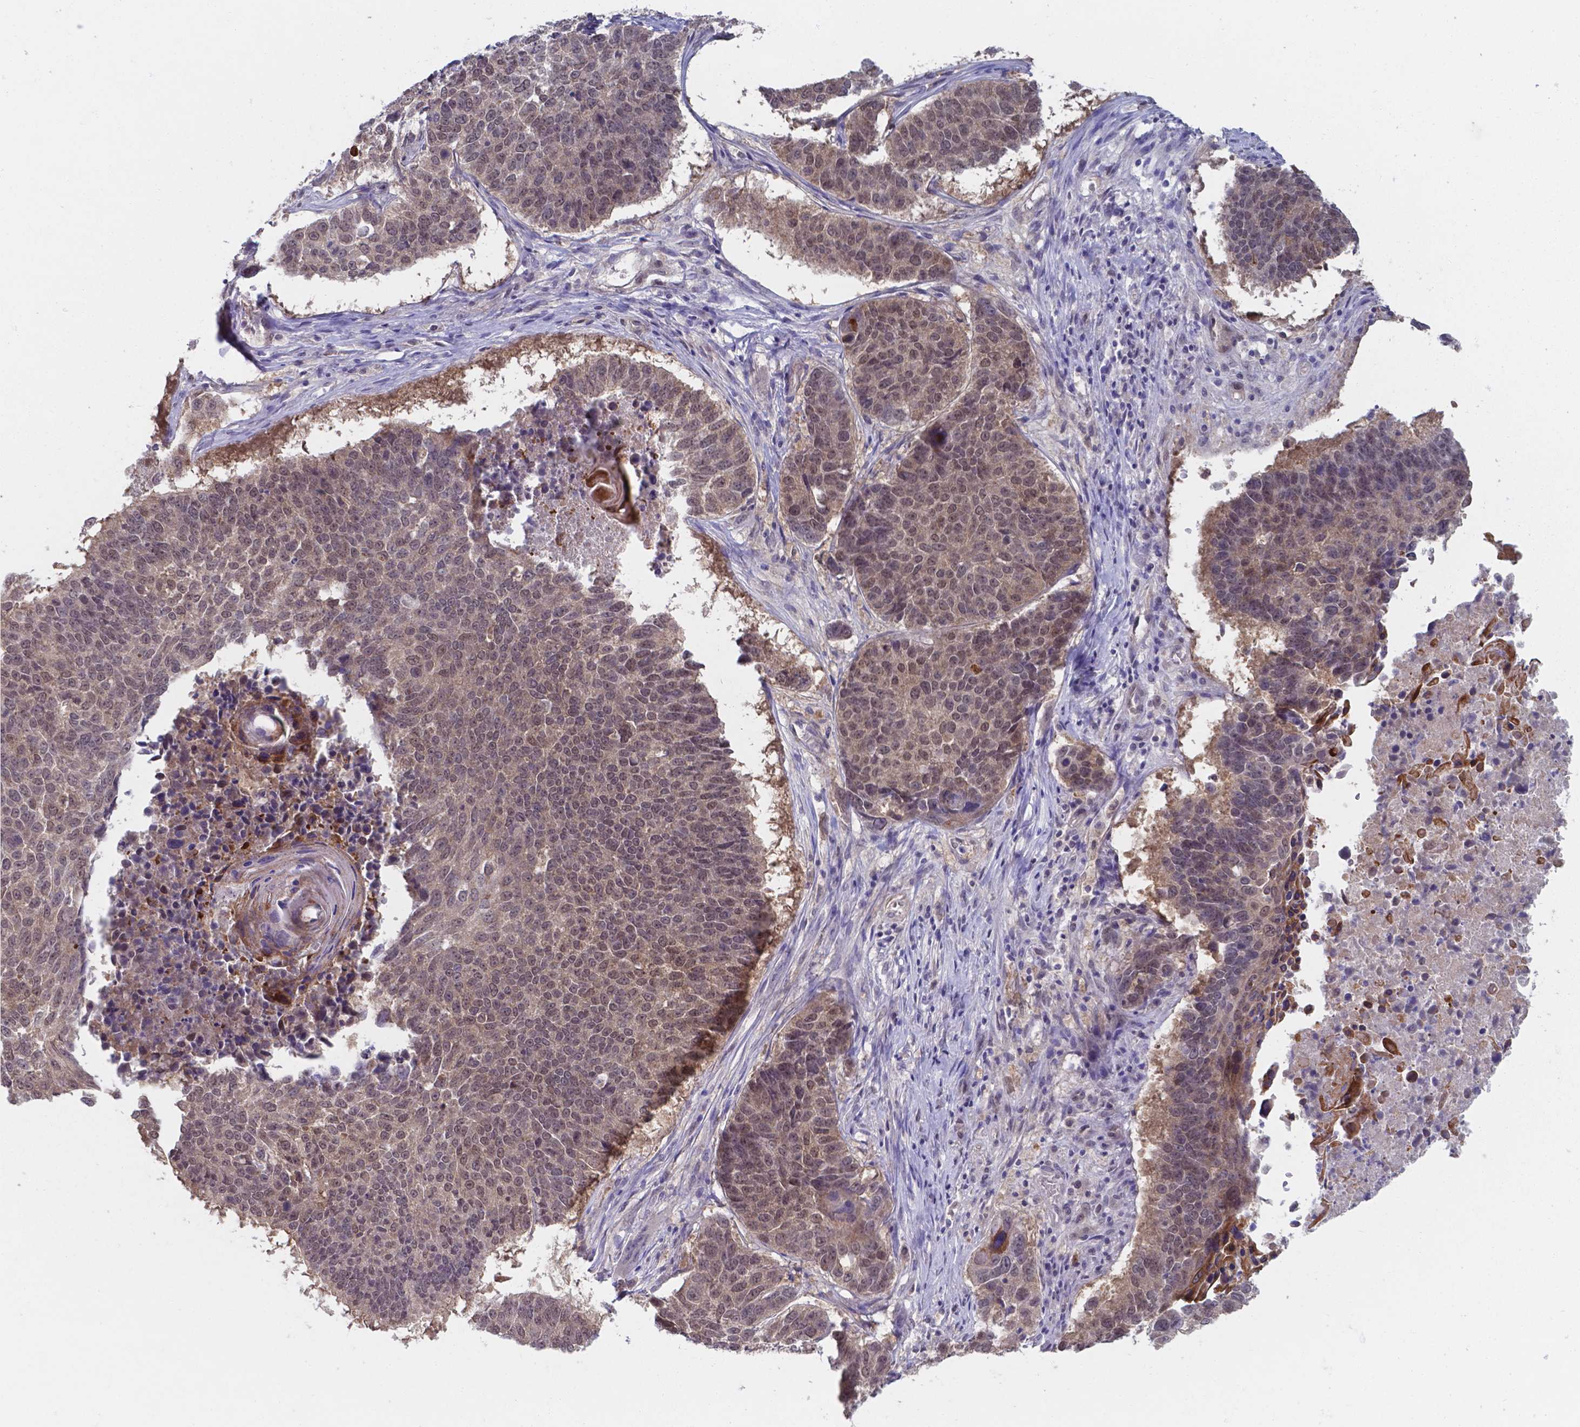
{"staining": {"intensity": "weak", "quantity": "25%-75%", "location": "cytoplasmic/membranous,nuclear"}, "tissue": "lung cancer", "cell_type": "Tumor cells", "image_type": "cancer", "snomed": [{"axis": "morphology", "description": "Squamous cell carcinoma, NOS"}, {"axis": "topography", "description": "Lung"}], "caption": "IHC (DAB (3,3'-diaminobenzidine)) staining of lung squamous cell carcinoma displays weak cytoplasmic/membranous and nuclear protein positivity in approximately 25%-75% of tumor cells. Using DAB (brown) and hematoxylin (blue) stains, captured at high magnification using brightfield microscopy.", "gene": "UBE2E2", "patient": {"sex": "male", "age": 73}}